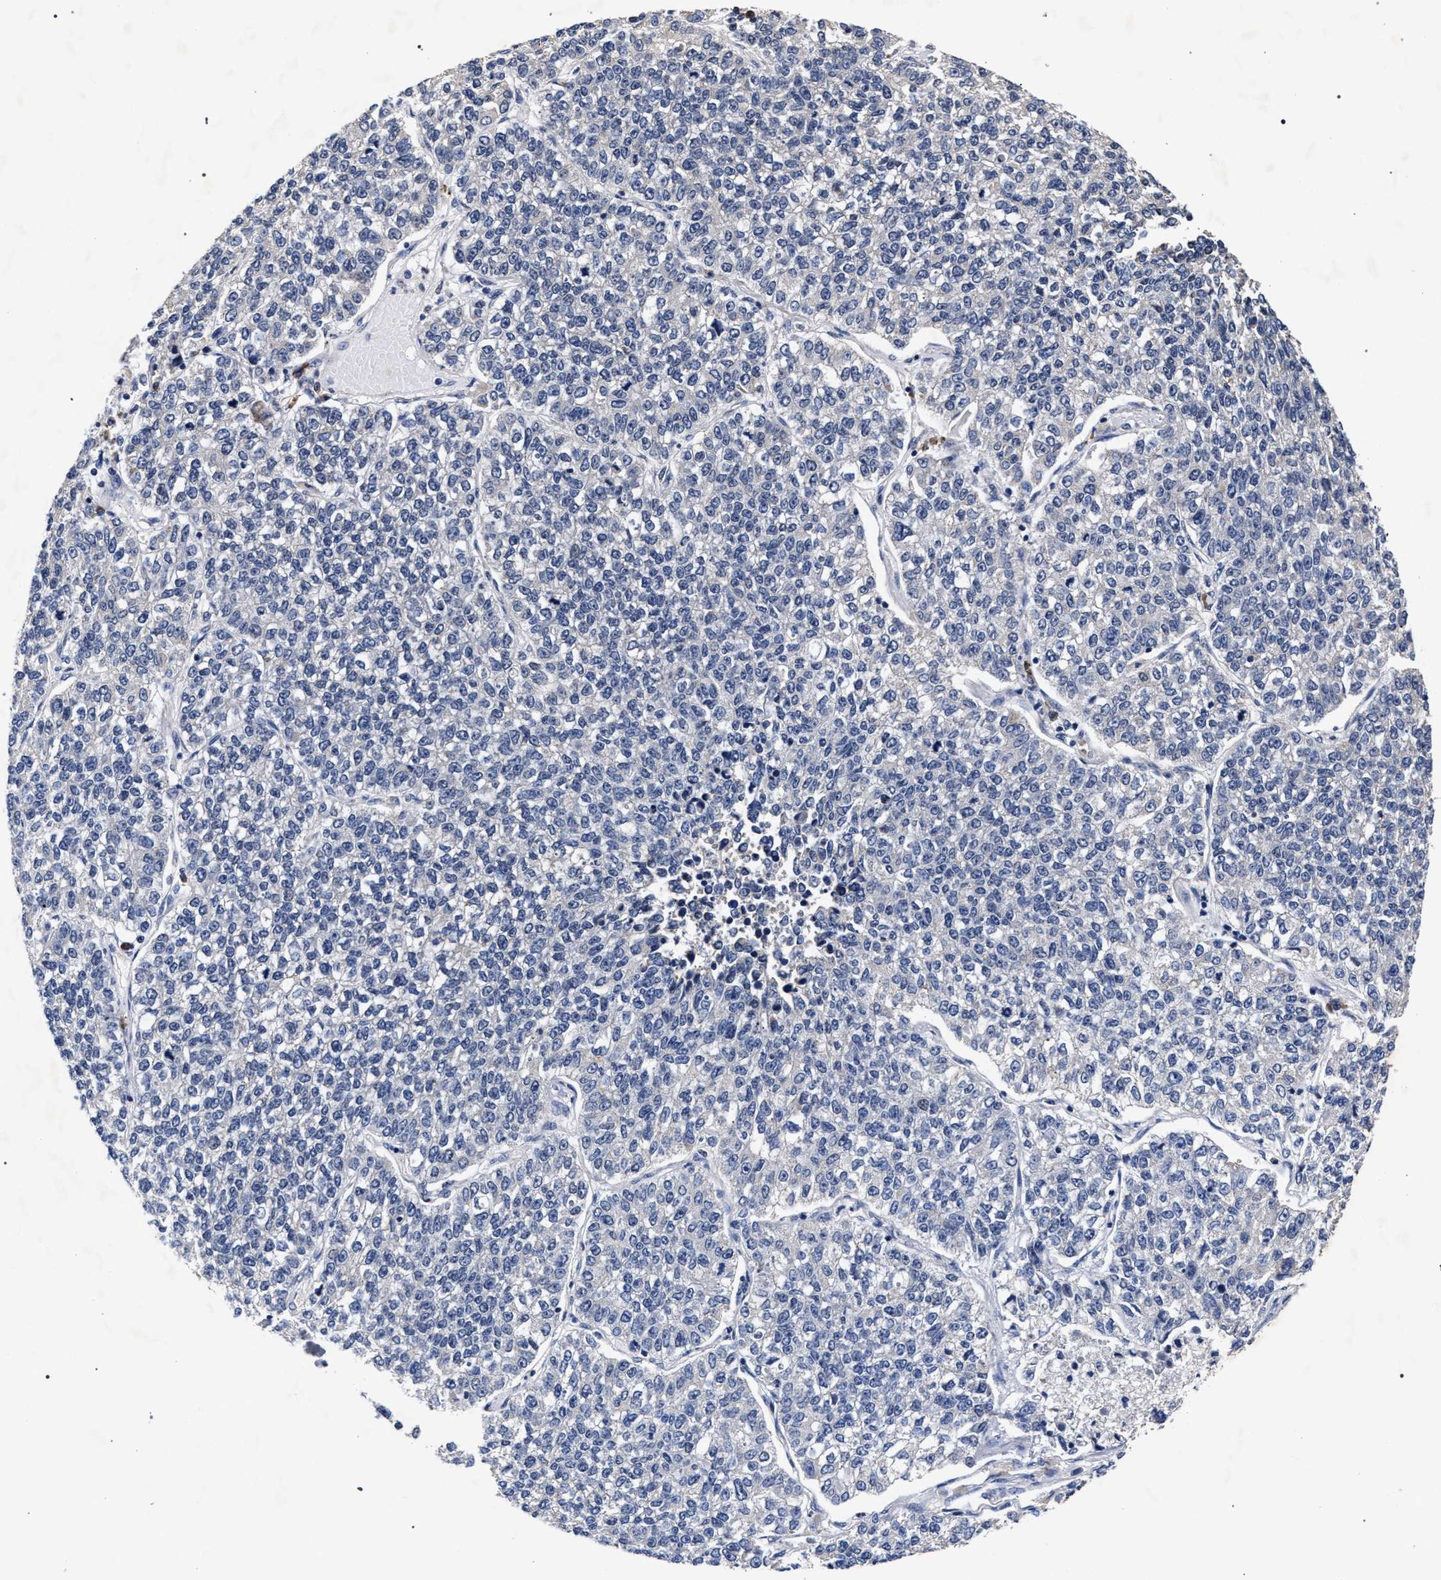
{"staining": {"intensity": "negative", "quantity": "none", "location": "none"}, "tissue": "lung cancer", "cell_type": "Tumor cells", "image_type": "cancer", "snomed": [{"axis": "morphology", "description": "Adenocarcinoma, NOS"}, {"axis": "topography", "description": "Lung"}], "caption": "Tumor cells are negative for protein expression in human lung cancer (adenocarcinoma).", "gene": "CFAP95", "patient": {"sex": "male", "age": 49}}